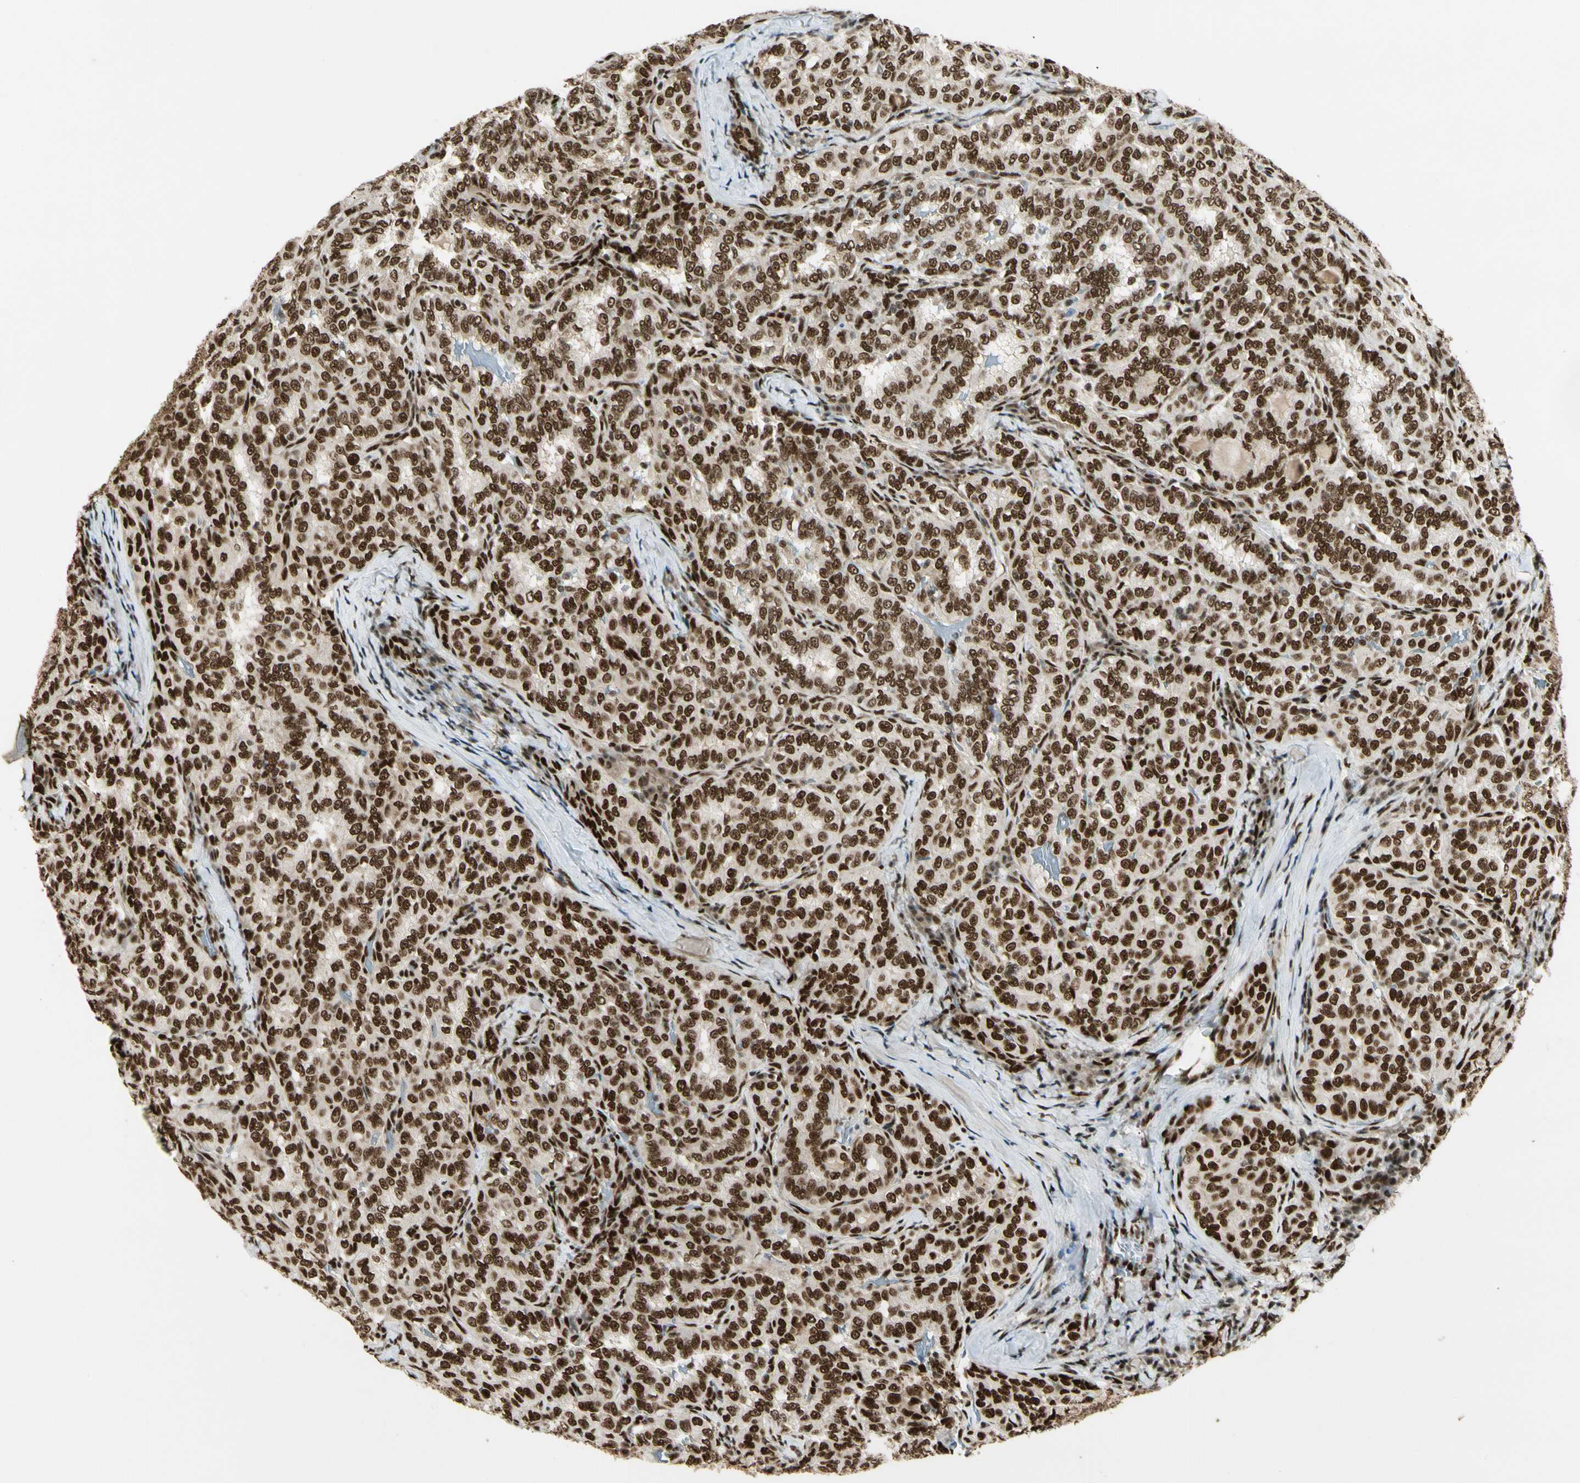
{"staining": {"intensity": "strong", "quantity": ">75%", "location": "cytoplasmic/membranous,nuclear"}, "tissue": "thyroid cancer", "cell_type": "Tumor cells", "image_type": "cancer", "snomed": [{"axis": "morphology", "description": "Normal tissue, NOS"}, {"axis": "morphology", "description": "Papillary adenocarcinoma, NOS"}, {"axis": "topography", "description": "Thyroid gland"}], "caption": "Protein staining displays strong cytoplasmic/membranous and nuclear staining in about >75% of tumor cells in papillary adenocarcinoma (thyroid).", "gene": "FUS", "patient": {"sex": "female", "age": 30}}